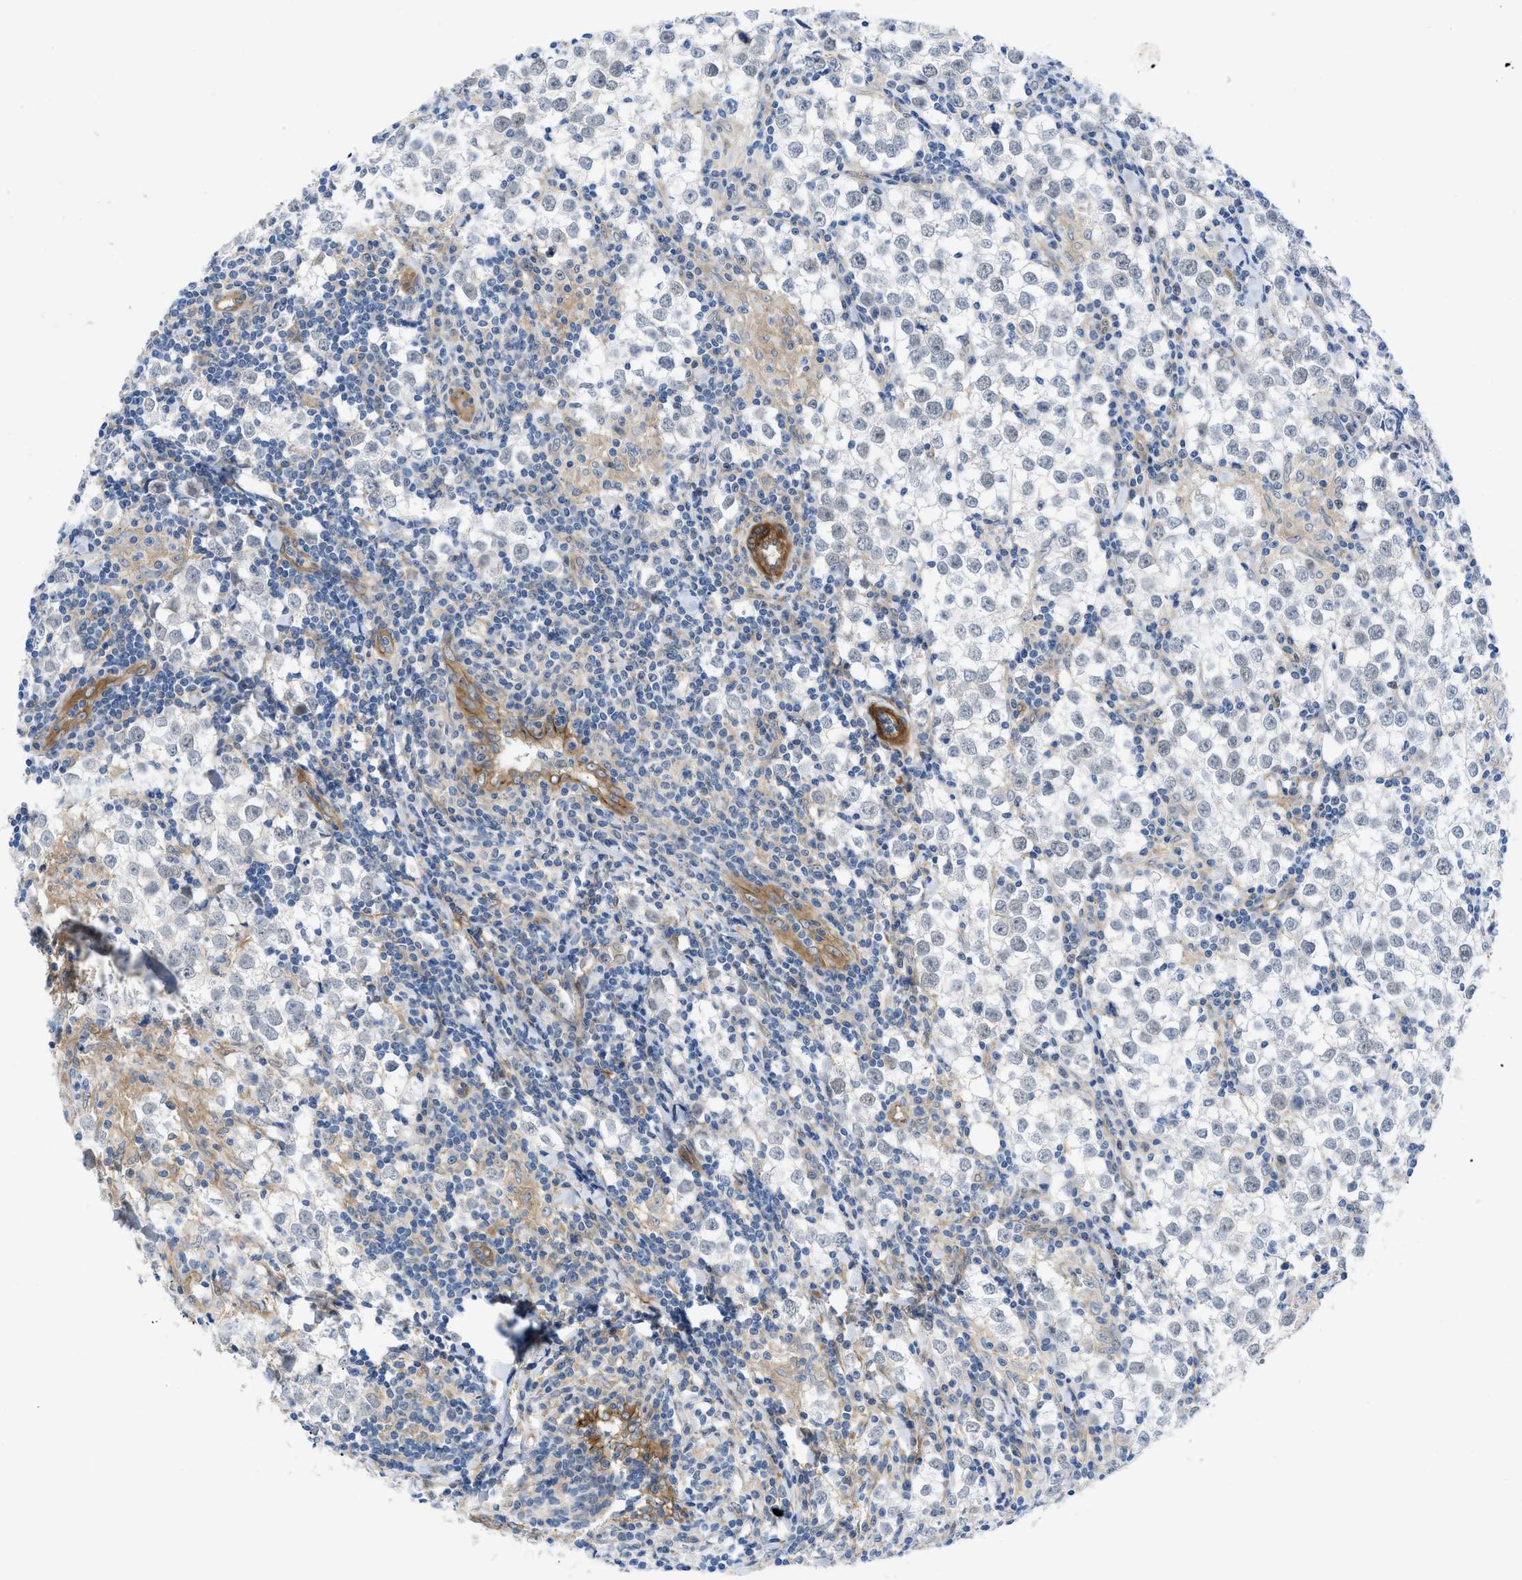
{"staining": {"intensity": "negative", "quantity": "none", "location": "none"}, "tissue": "testis cancer", "cell_type": "Tumor cells", "image_type": "cancer", "snomed": [{"axis": "morphology", "description": "Seminoma, NOS"}, {"axis": "morphology", "description": "Carcinoma, Embryonal, NOS"}, {"axis": "topography", "description": "Testis"}], "caption": "Image shows no protein expression in tumor cells of testis seminoma tissue.", "gene": "PDLIM5", "patient": {"sex": "male", "age": 36}}